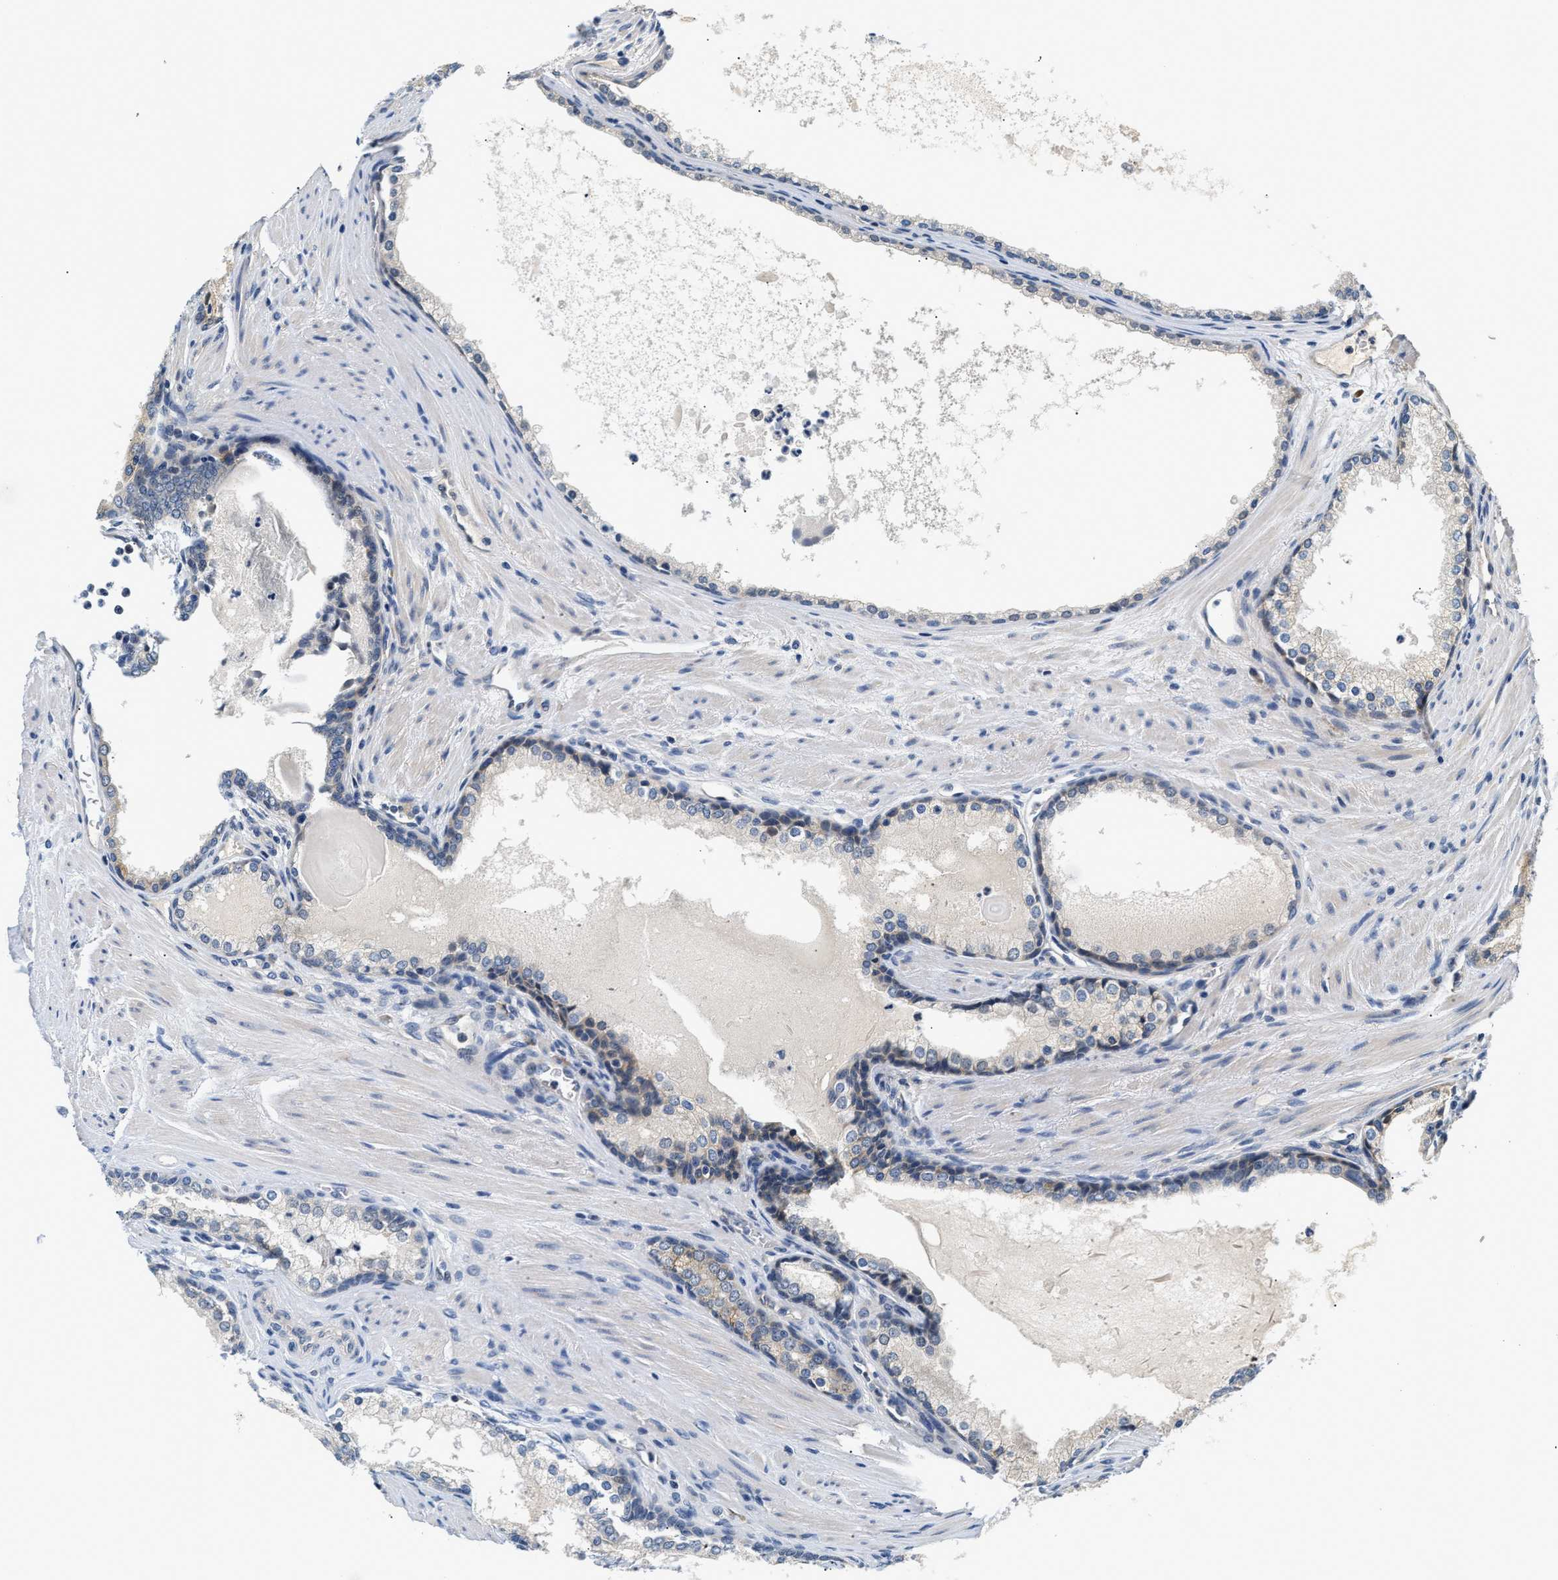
{"staining": {"intensity": "weak", "quantity": "25%-75%", "location": "cytoplasmic/membranous"}, "tissue": "prostate cancer", "cell_type": "Tumor cells", "image_type": "cancer", "snomed": [{"axis": "morphology", "description": "Adenocarcinoma, Medium grade"}, {"axis": "topography", "description": "Prostate"}], "caption": "The image demonstrates staining of prostate cancer, revealing weak cytoplasmic/membranous protein staining (brown color) within tumor cells.", "gene": "TNIP2", "patient": {"sex": "male", "age": 72}}